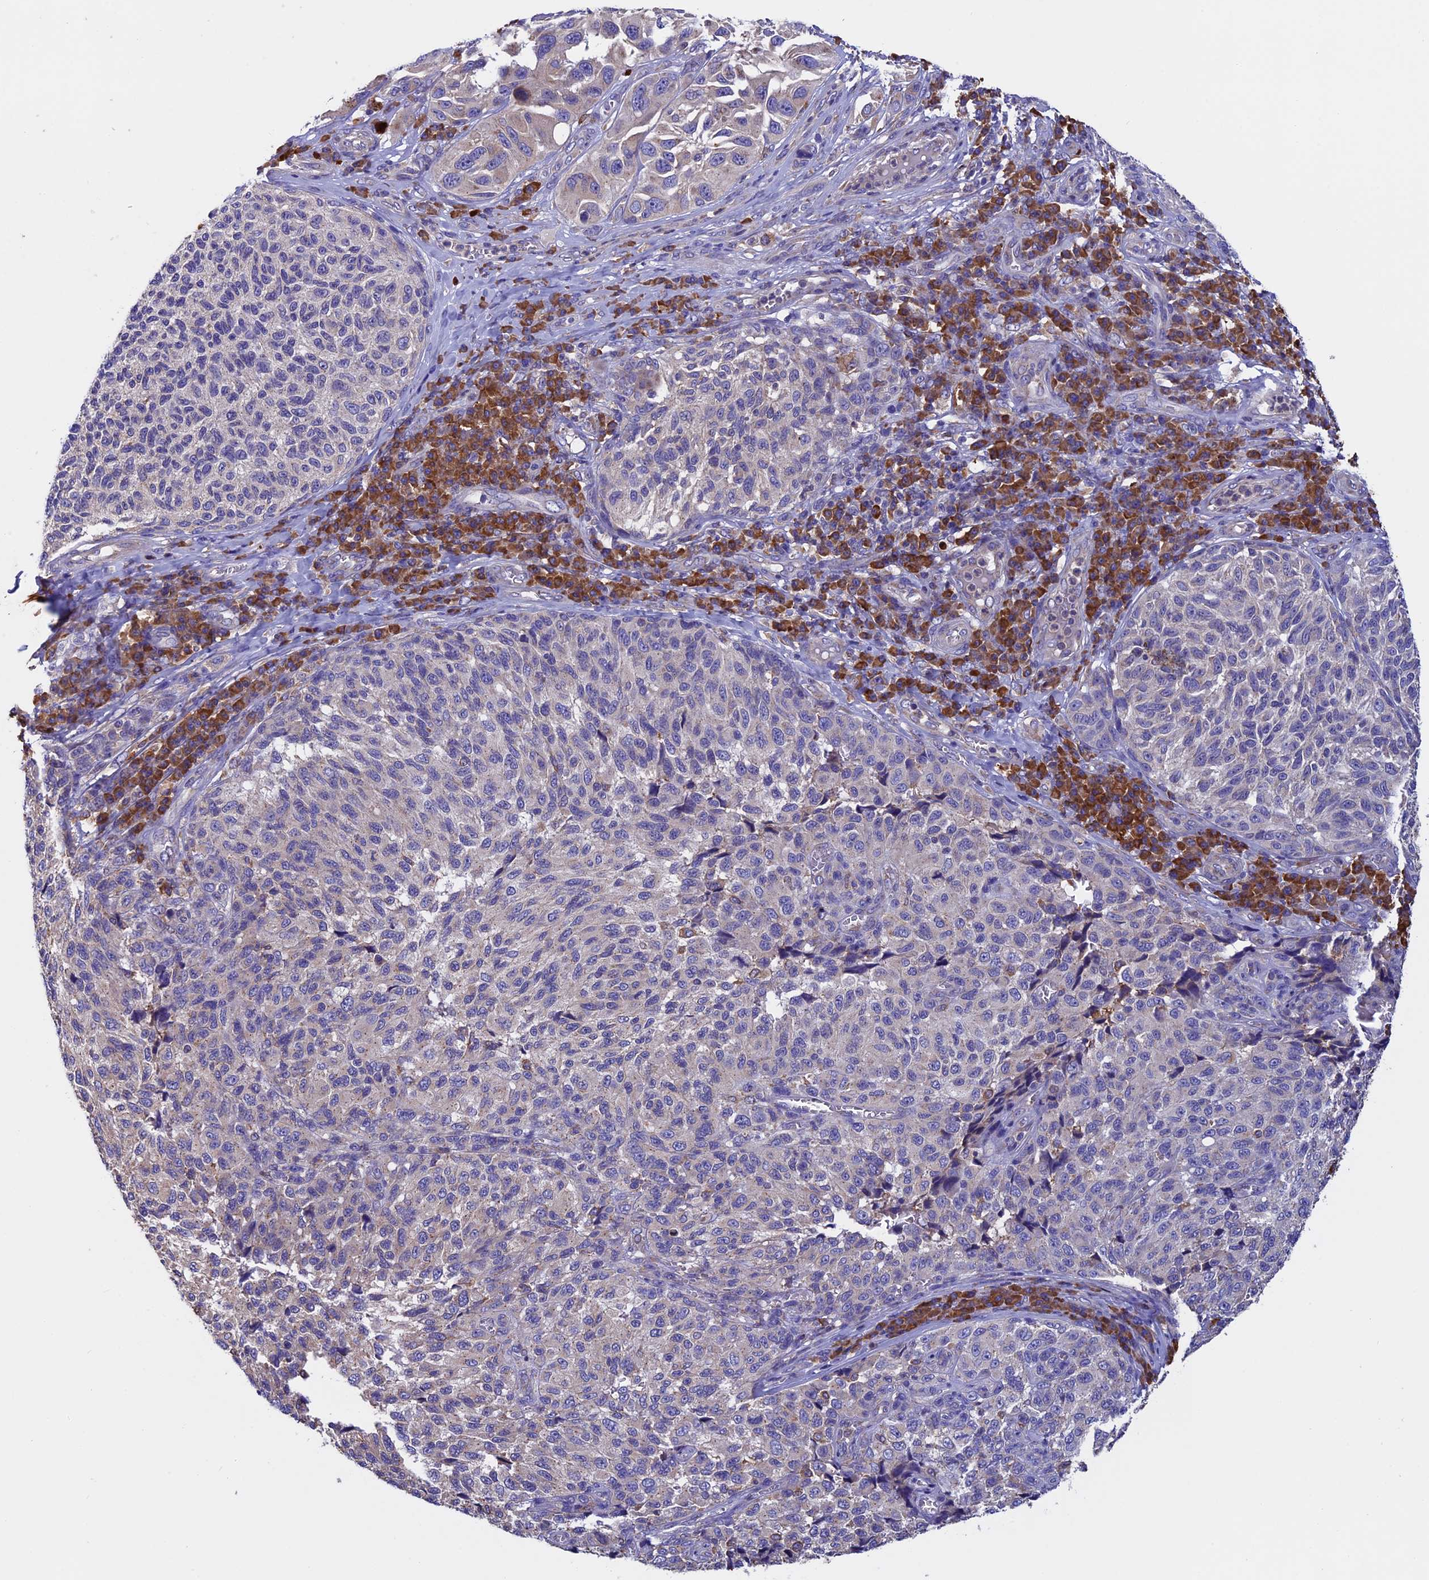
{"staining": {"intensity": "negative", "quantity": "none", "location": "none"}, "tissue": "melanoma", "cell_type": "Tumor cells", "image_type": "cancer", "snomed": [{"axis": "morphology", "description": "Malignant melanoma, NOS"}, {"axis": "topography", "description": "Skin"}], "caption": "DAB (3,3'-diaminobenzidine) immunohistochemical staining of melanoma demonstrates no significant staining in tumor cells.", "gene": "BTBD3", "patient": {"sex": "female", "age": 73}}